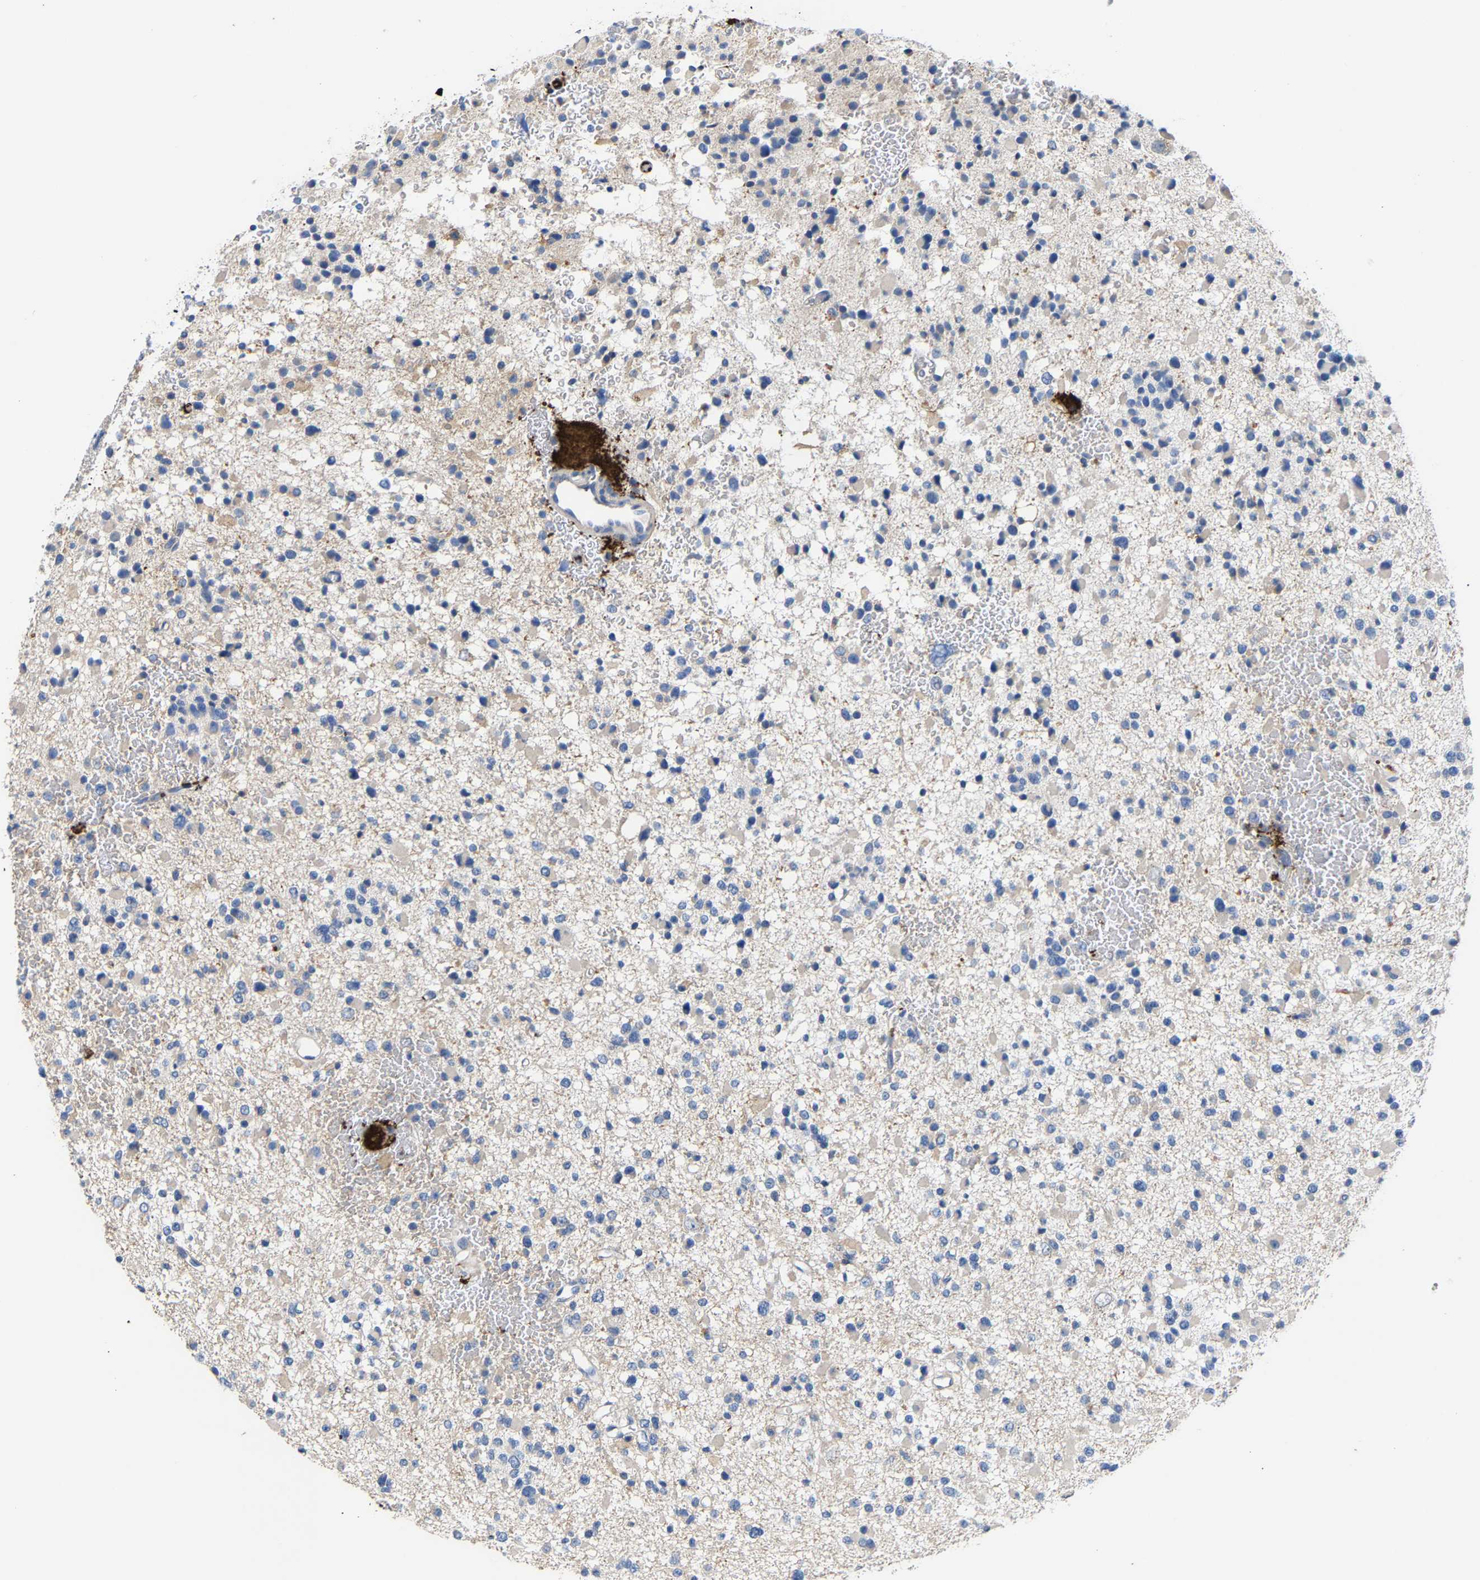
{"staining": {"intensity": "negative", "quantity": "none", "location": "none"}, "tissue": "glioma", "cell_type": "Tumor cells", "image_type": "cancer", "snomed": [{"axis": "morphology", "description": "Glioma, malignant, Low grade"}, {"axis": "topography", "description": "Brain"}], "caption": "This image is of glioma stained with IHC to label a protein in brown with the nuclei are counter-stained blue. There is no expression in tumor cells.", "gene": "CCDC171", "patient": {"sex": "female", "age": 22}}